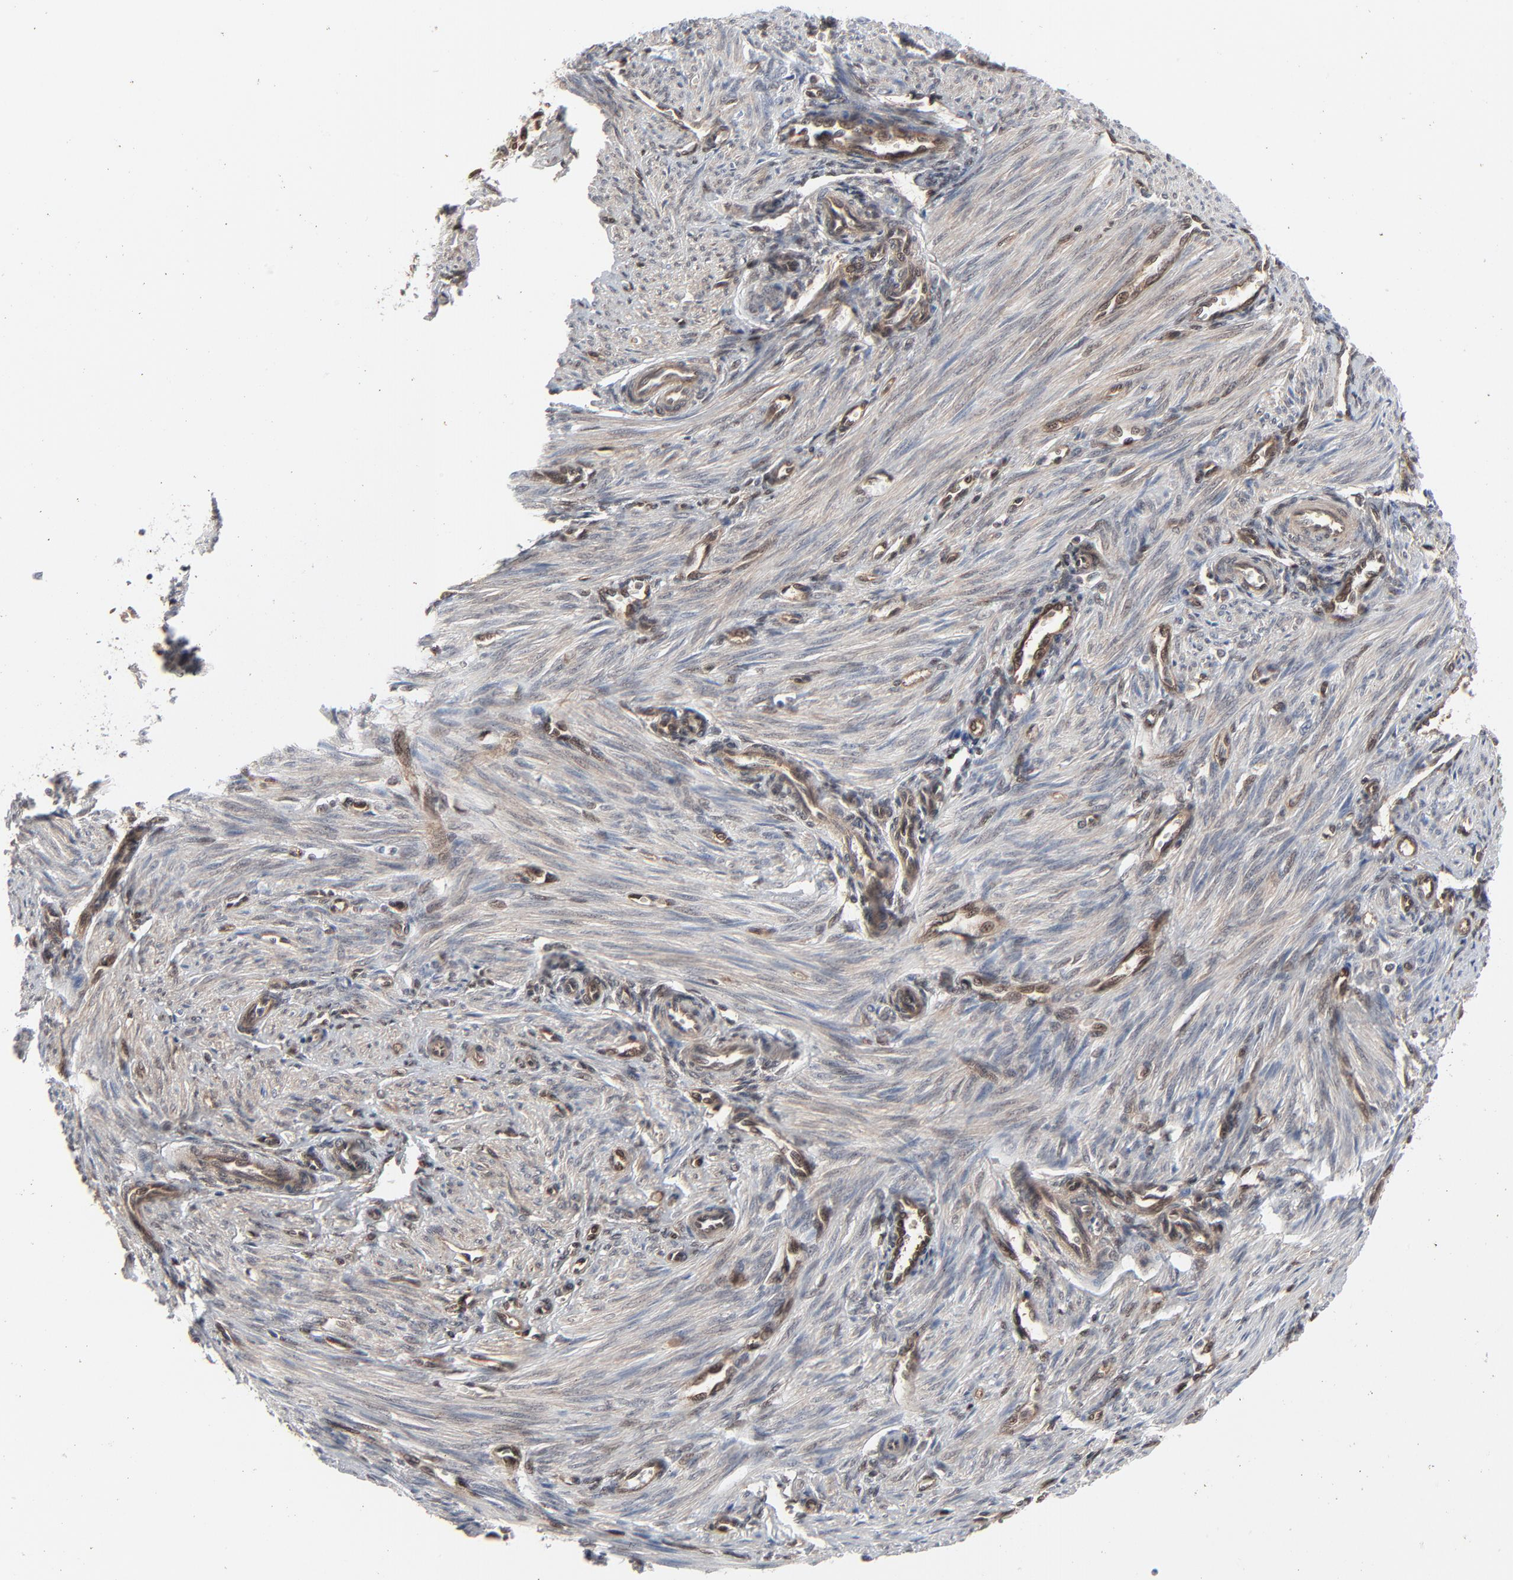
{"staining": {"intensity": "moderate", "quantity": ">75%", "location": "cytoplasmic/membranous,nuclear"}, "tissue": "endometrium", "cell_type": "Cells in endometrial stroma", "image_type": "normal", "snomed": [{"axis": "morphology", "description": "Normal tissue, NOS"}, {"axis": "topography", "description": "Endometrium"}], "caption": "A medium amount of moderate cytoplasmic/membranous,nuclear expression is appreciated in about >75% of cells in endometrial stroma in benign endometrium. The protein is shown in brown color, while the nuclei are stained blue.", "gene": "AKT1", "patient": {"sex": "female", "age": 27}}